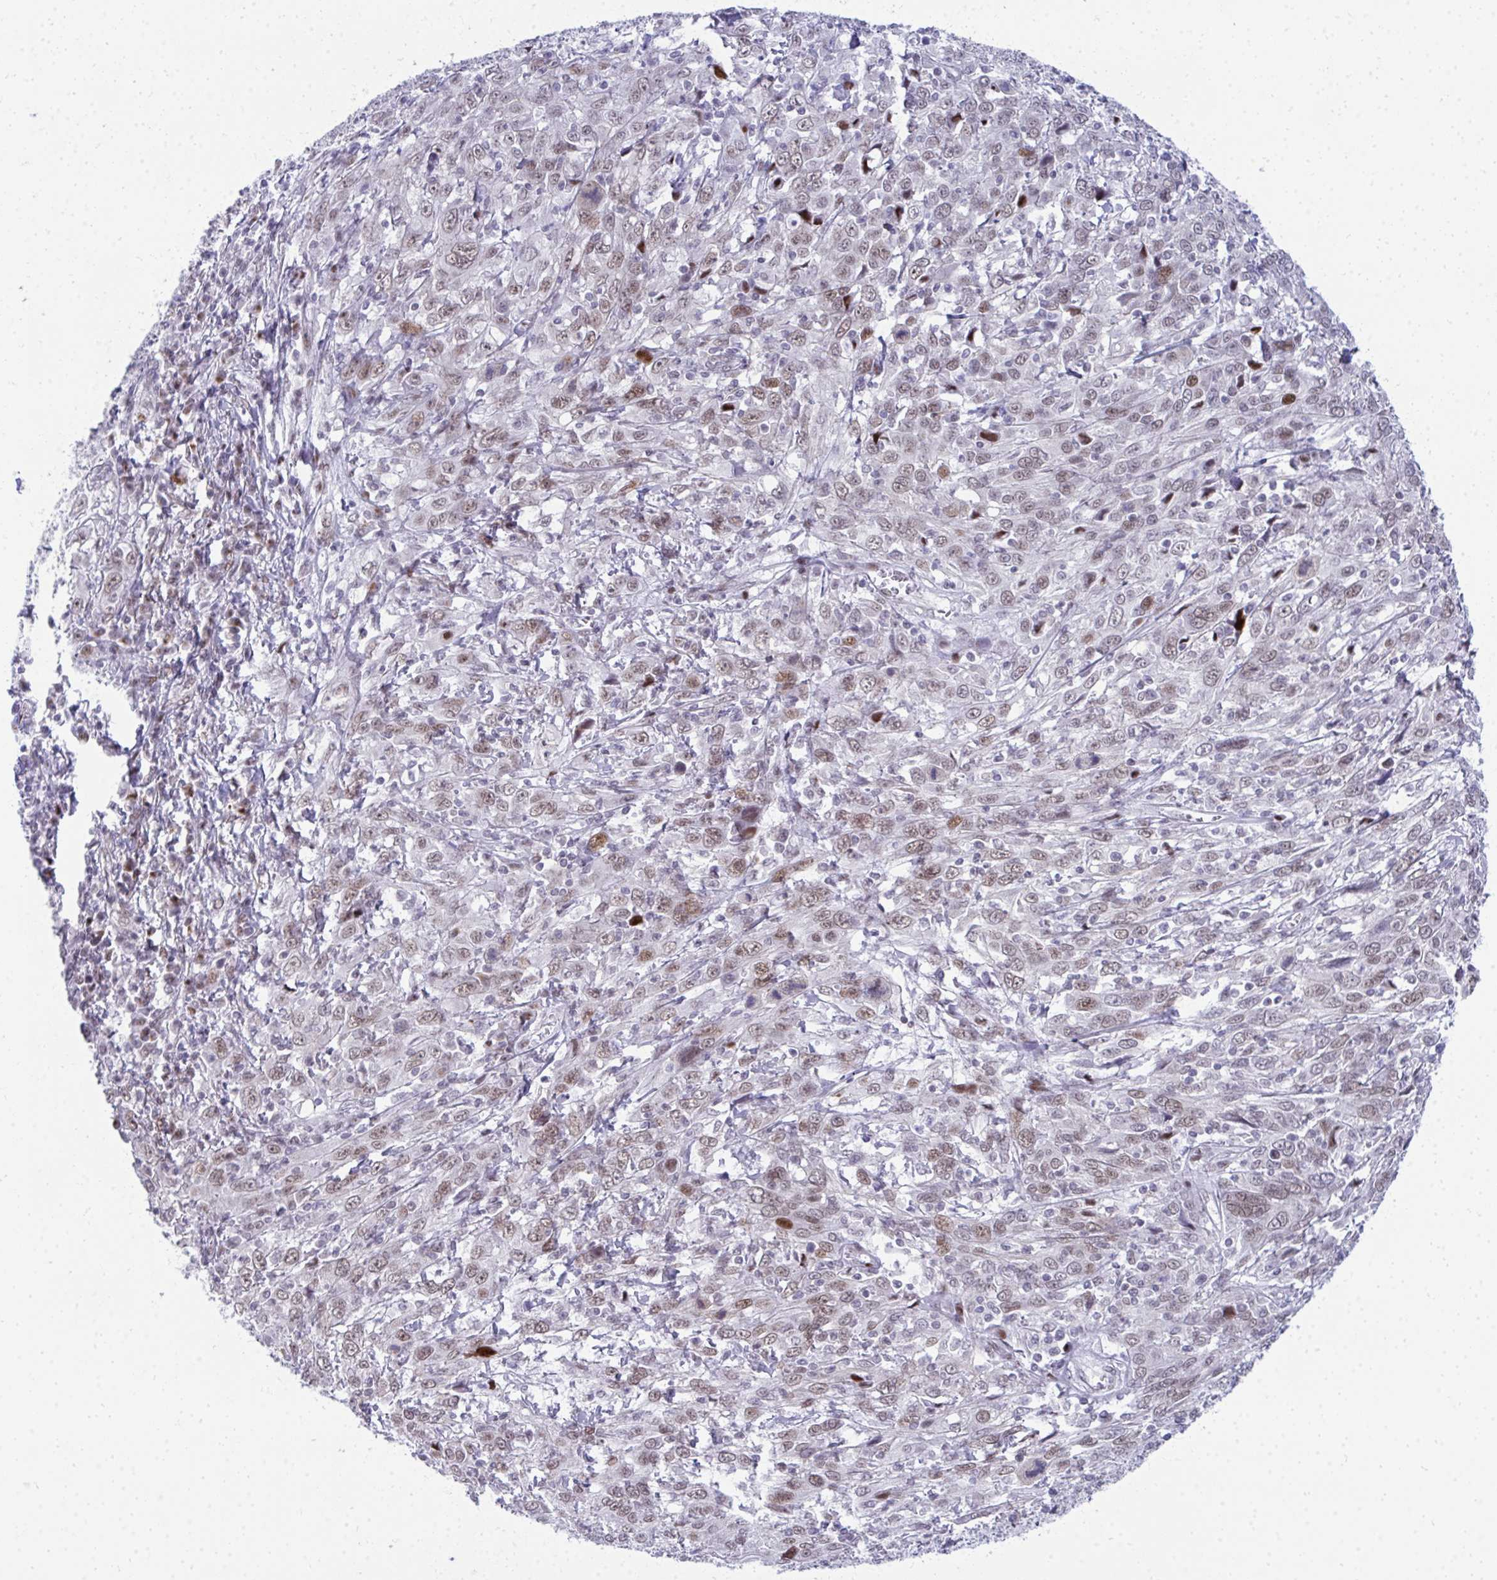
{"staining": {"intensity": "moderate", "quantity": ">75%", "location": "nuclear"}, "tissue": "cervical cancer", "cell_type": "Tumor cells", "image_type": "cancer", "snomed": [{"axis": "morphology", "description": "Squamous cell carcinoma, NOS"}, {"axis": "topography", "description": "Cervix"}], "caption": "Tumor cells show moderate nuclear expression in about >75% of cells in cervical squamous cell carcinoma.", "gene": "GLDN", "patient": {"sex": "female", "age": 46}}